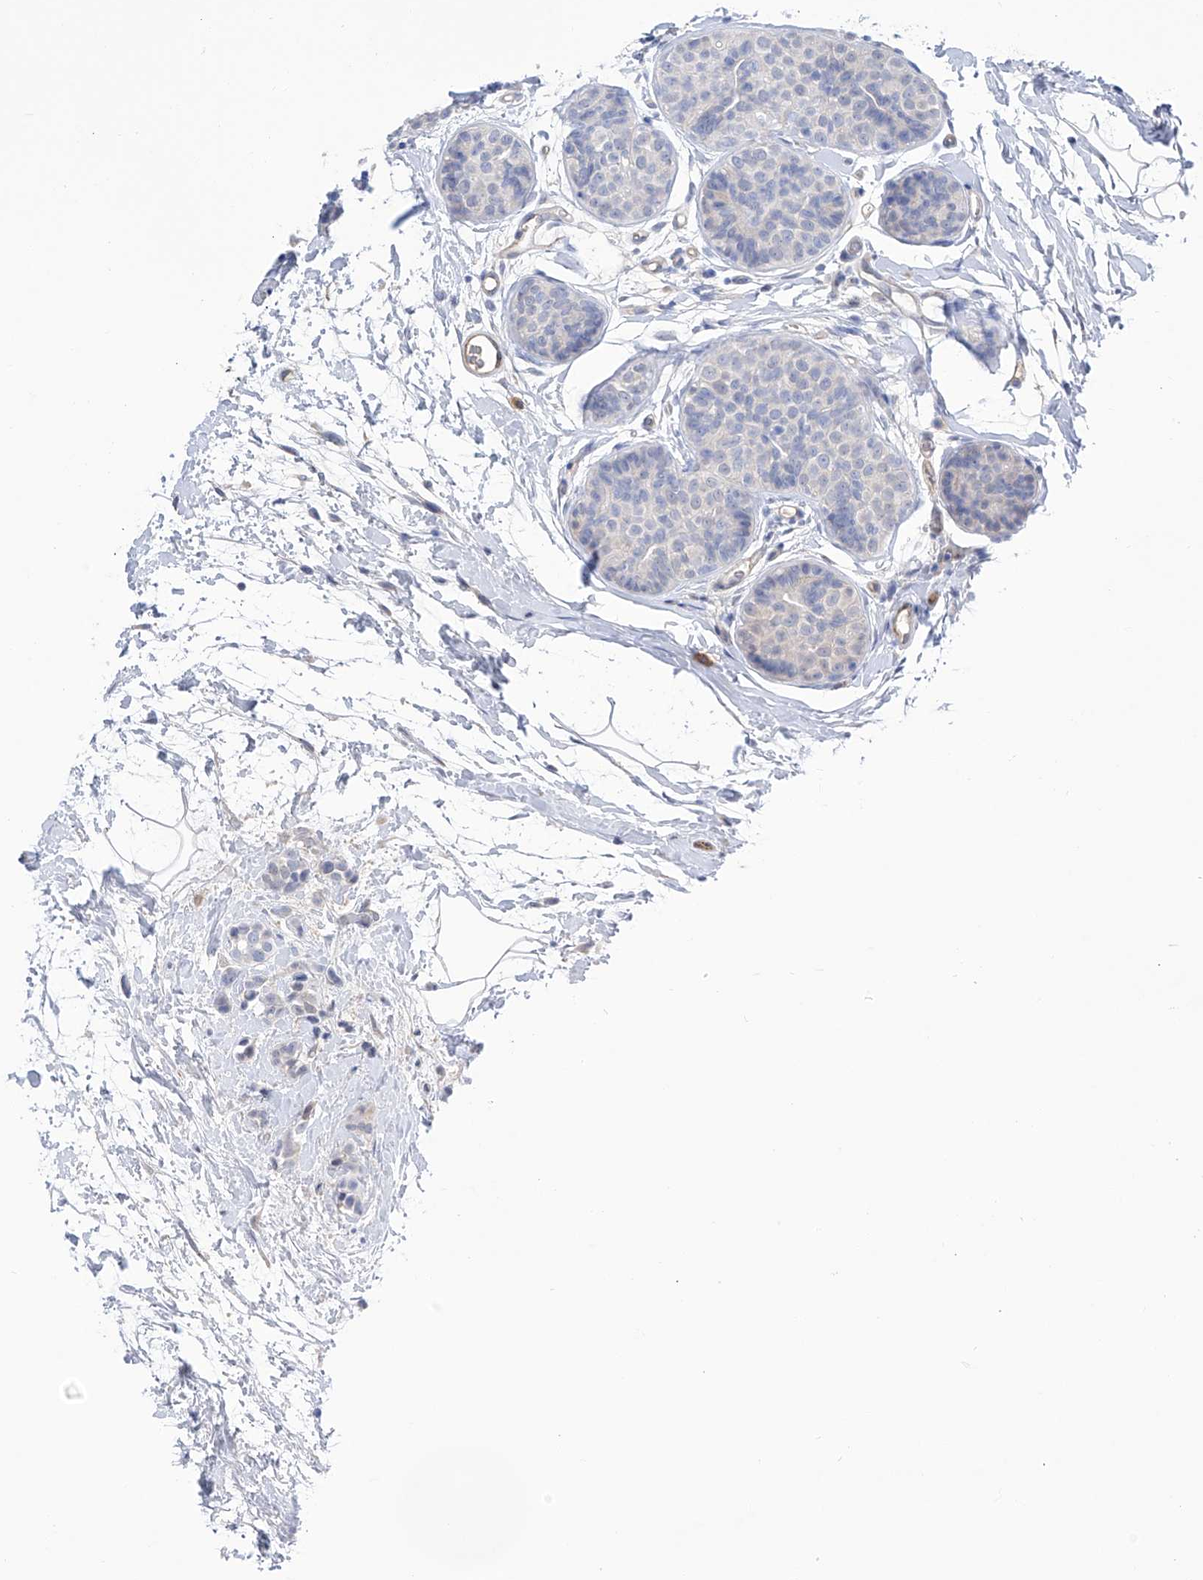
{"staining": {"intensity": "negative", "quantity": "none", "location": "none"}, "tissue": "breast cancer", "cell_type": "Tumor cells", "image_type": "cancer", "snomed": [{"axis": "morphology", "description": "Lobular carcinoma, in situ"}, {"axis": "morphology", "description": "Lobular carcinoma"}, {"axis": "topography", "description": "Breast"}], "caption": "Tumor cells are negative for brown protein staining in lobular carcinoma in situ (breast).", "gene": "PGM3", "patient": {"sex": "female", "age": 41}}